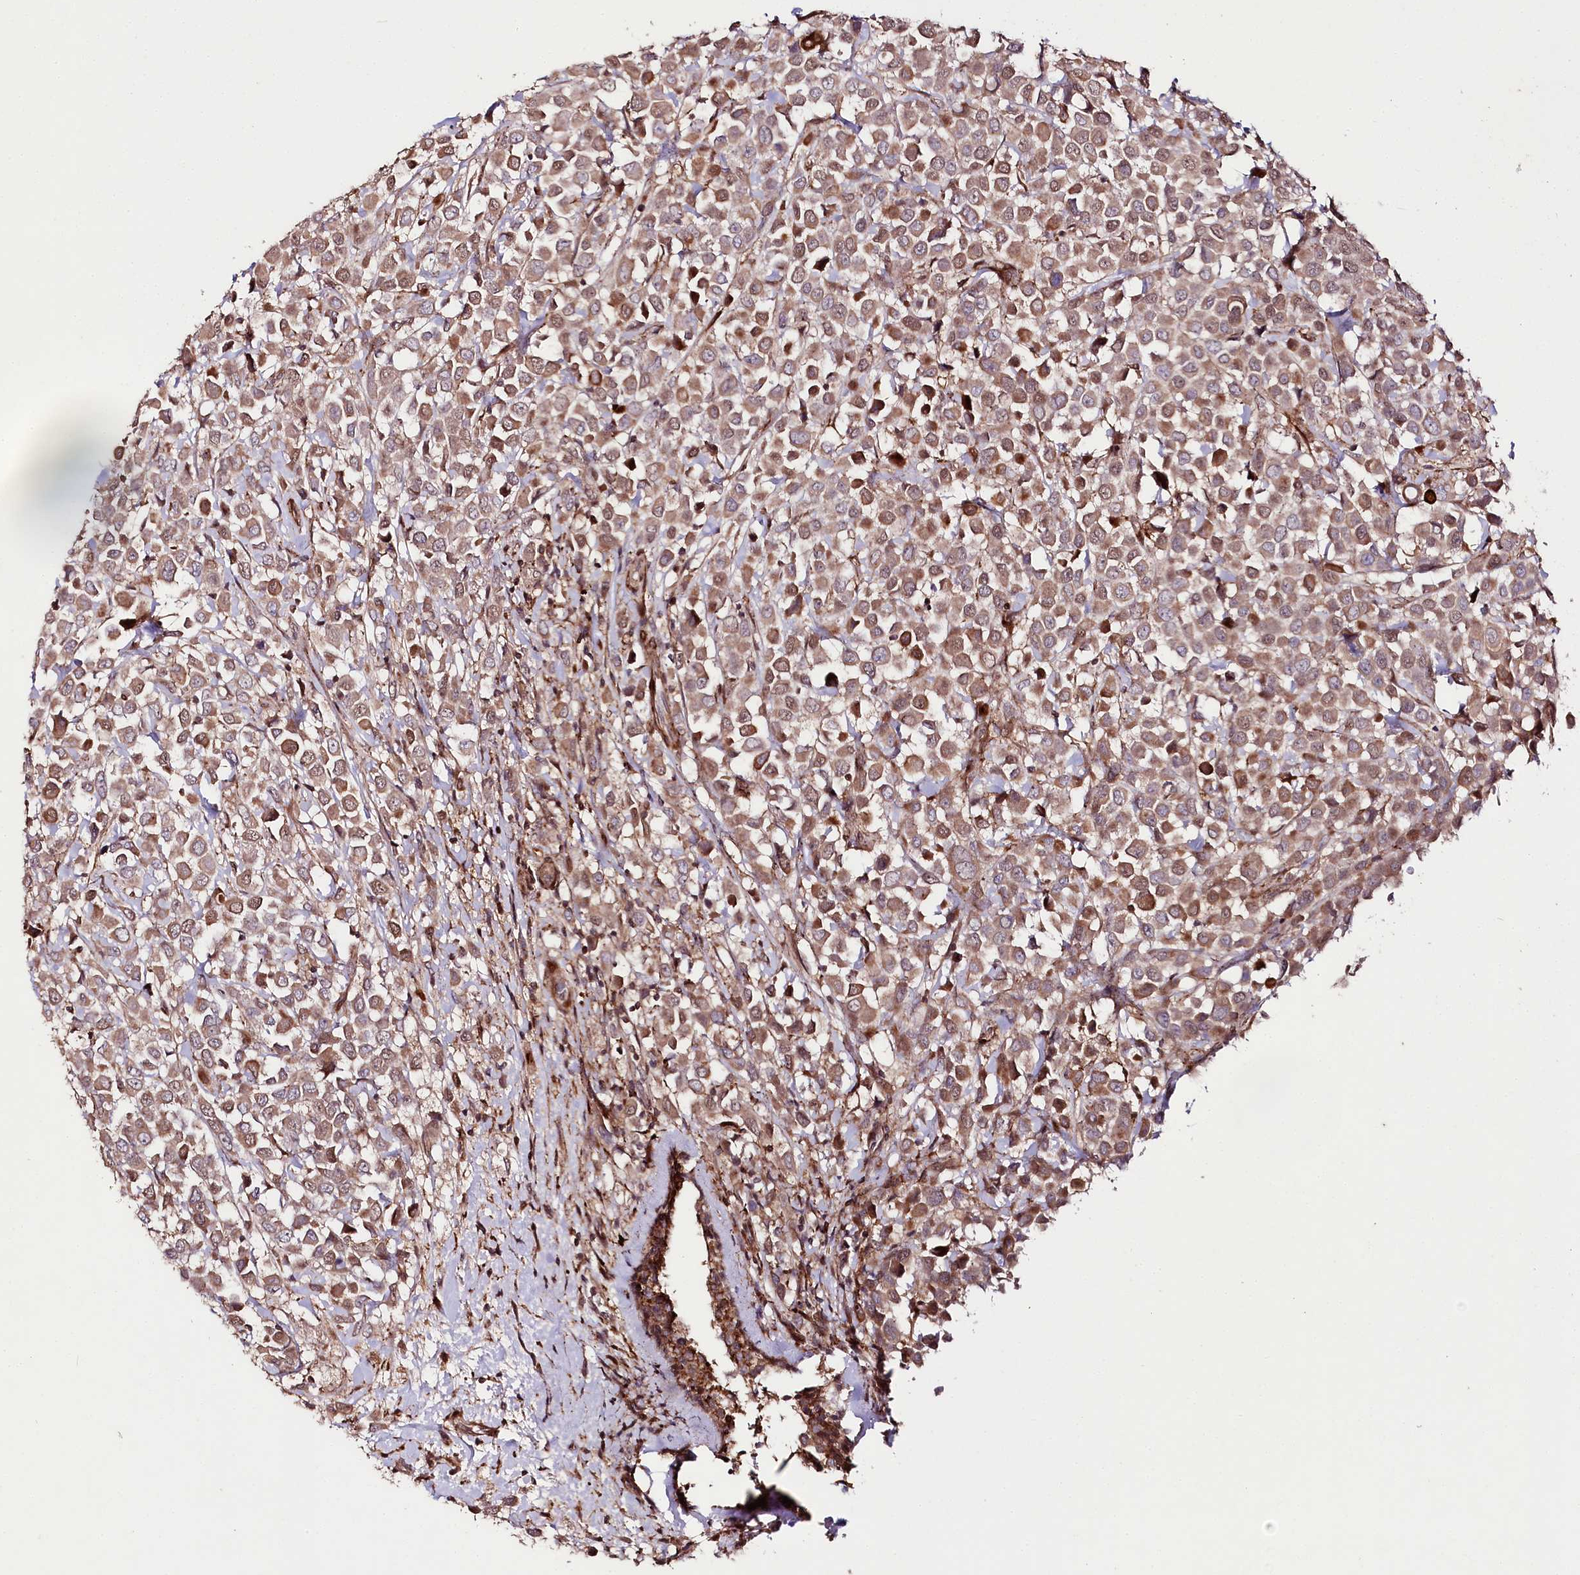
{"staining": {"intensity": "moderate", "quantity": ">75%", "location": "cytoplasmic/membranous"}, "tissue": "breast cancer", "cell_type": "Tumor cells", "image_type": "cancer", "snomed": [{"axis": "morphology", "description": "Duct carcinoma"}, {"axis": "topography", "description": "Breast"}], "caption": "Human breast infiltrating ductal carcinoma stained with a brown dye shows moderate cytoplasmic/membranous positive positivity in approximately >75% of tumor cells.", "gene": "PHLDB1", "patient": {"sex": "female", "age": 61}}